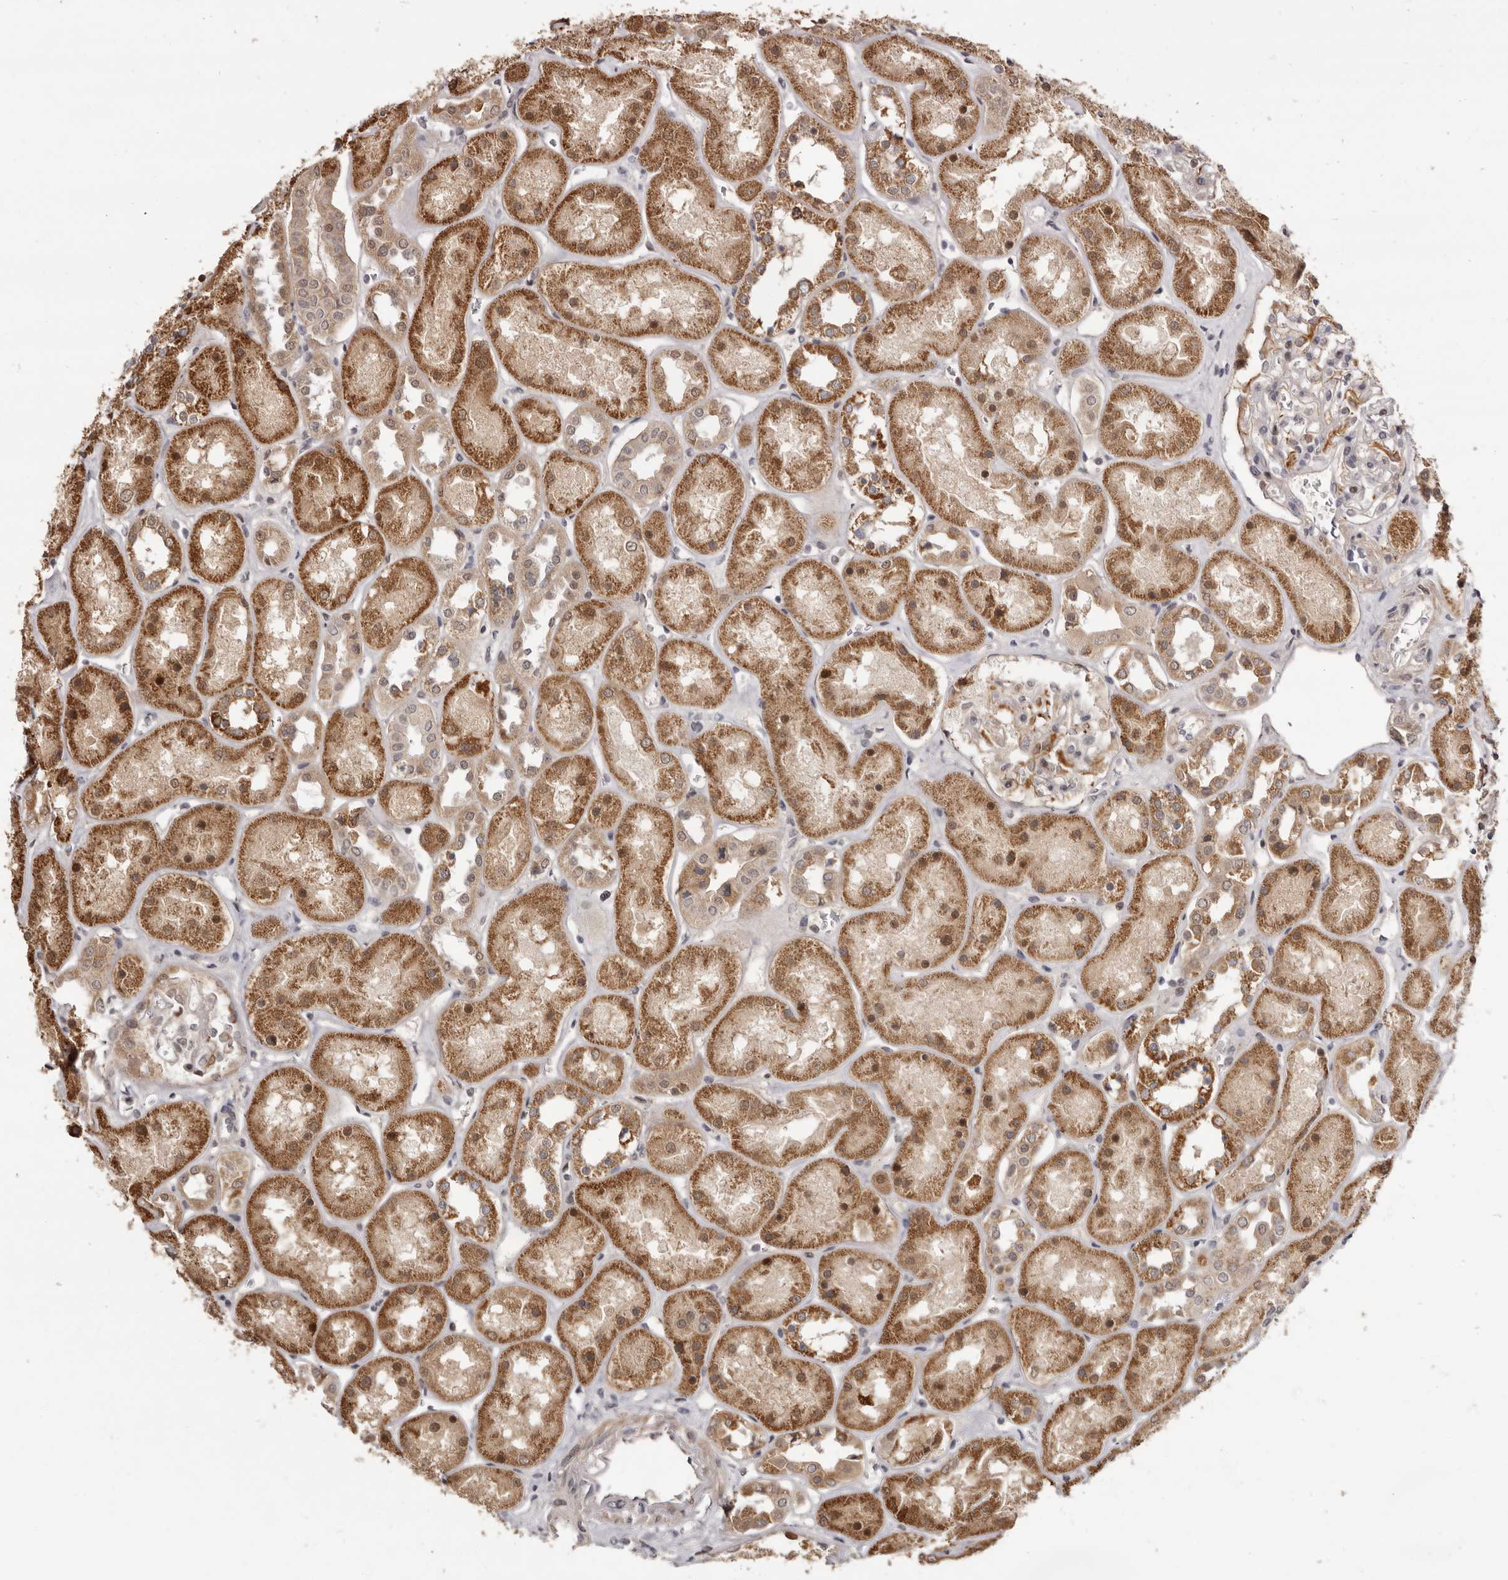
{"staining": {"intensity": "weak", "quantity": "<25%", "location": "cytoplasmic/membranous"}, "tissue": "kidney", "cell_type": "Cells in glomeruli", "image_type": "normal", "snomed": [{"axis": "morphology", "description": "Normal tissue, NOS"}, {"axis": "topography", "description": "Kidney"}], "caption": "DAB immunohistochemical staining of benign human kidney displays no significant staining in cells in glomeruli.", "gene": "ZNF326", "patient": {"sex": "male", "age": 70}}